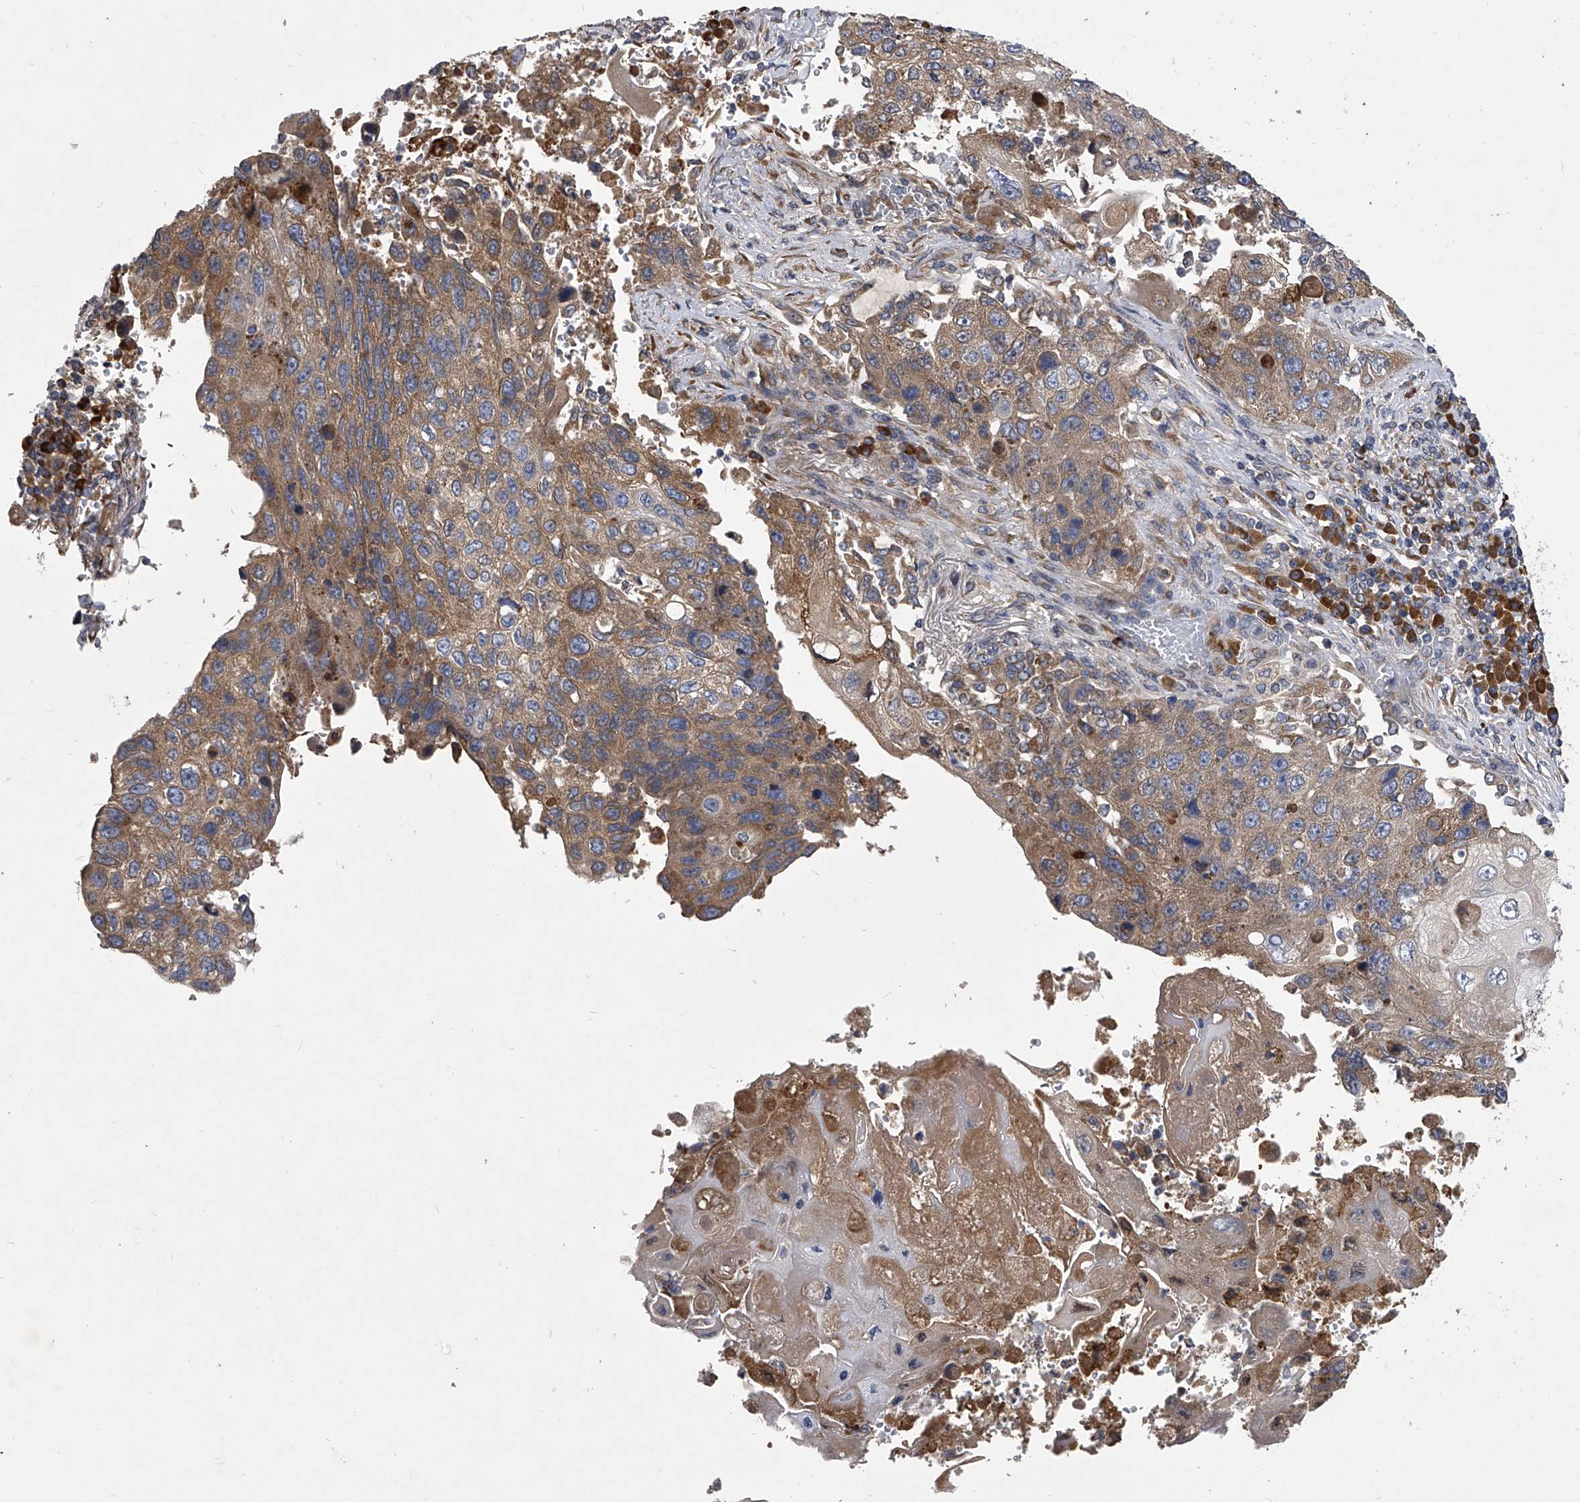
{"staining": {"intensity": "moderate", "quantity": ">75%", "location": "cytoplasmic/membranous"}, "tissue": "lung cancer", "cell_type": "Tumor cells", "image_type": "cancer", "snomed": [{"axis": "morphology", "description": "Squamous cell carcinoma, NOS"}, {"axis": "topography", "description": "Lung"}], "caption": "This histopathology image demonstrates immunohistochemistry (IHC) staining of lung cancer (squamous cell carcinoma), with medium moderate cytoplasmic/membranous positivity in approximately >75% of tumor cells.", "gene": "CCR4", "patient": {"sex": "male", "age": 61}}